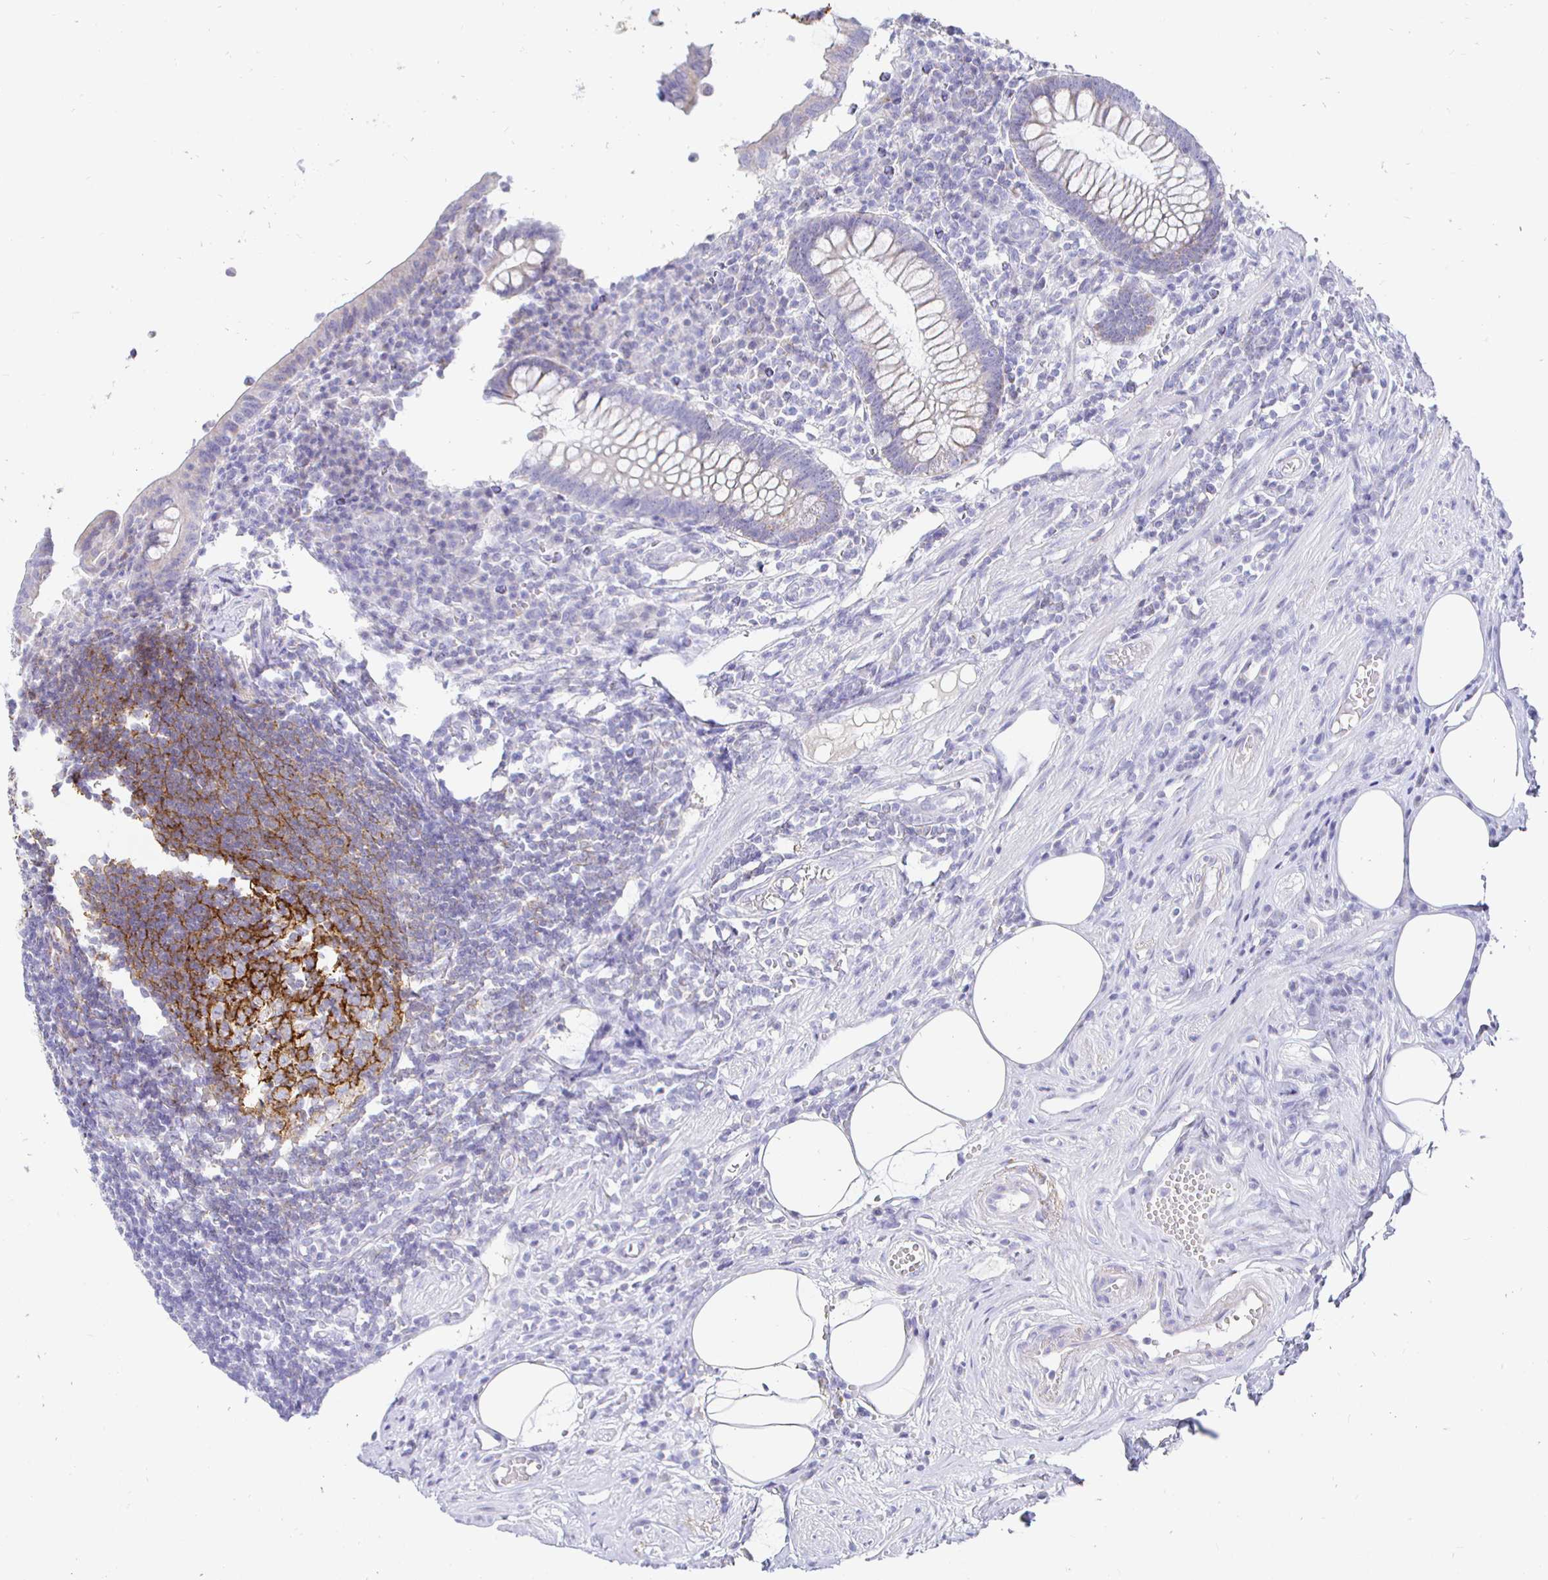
{"staining": {"intensity": "weak", "quantity": "25%-75%", "location": "cytoplasmic/membranous"}, "tissue": "appendix", "cell_type": "Glandular cells", "image_type": "normal", "snomed": [{"axis": "morphology", "description": "Normal tissue, NOS"}, {"axis": "topography", "description": "Appendix"}], "caption": "Immunohistochemistry of normal appendix displays low levels of weak cytoplasmic/membranous positivity in approximately 25%-75% of glandular cells.", "gene": "CR2", "patient": {"sex": "female", "age": 56}}